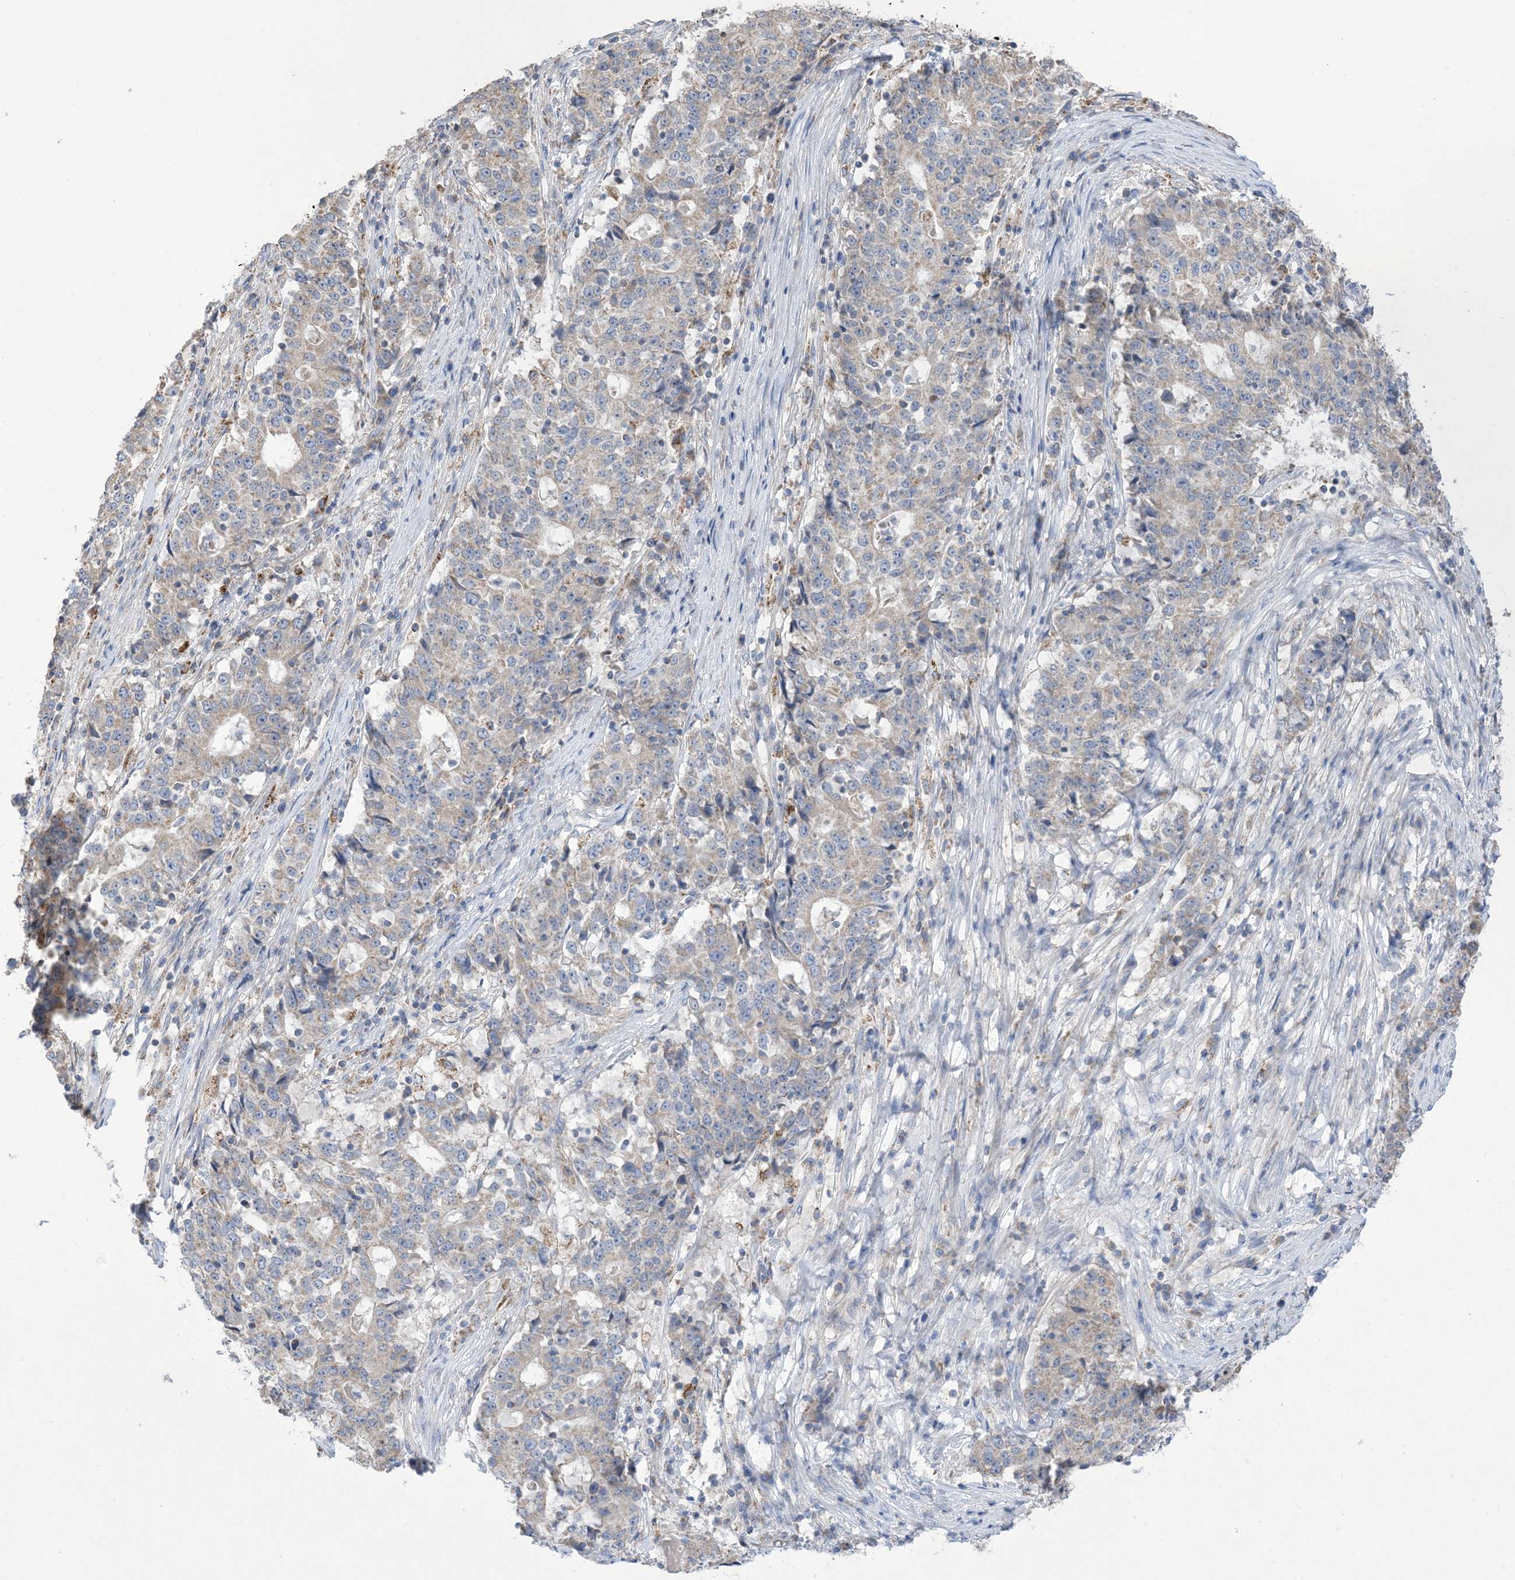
{"staining": {"intensity": "weak", "quantity": "<25%", "location": "cytoplasmic/membranous"}, "tissue": "stomach cancer", "cell_type": "Tumor cells", "image_type": "cancer", "snomed": [{"axis": "morphology", "description": "Adenocarcinoma, NOS"}, {"axis": "topography", "description": "Stomach"}], "caption": "DAB (3,3'-diaminobenzidine) immunohistochemical staining of stomach adenocarcinoma shows no significant staining in tumor cells.", "gene": "CLEC16A", "patient": {"sex": "male", "age": 59}}